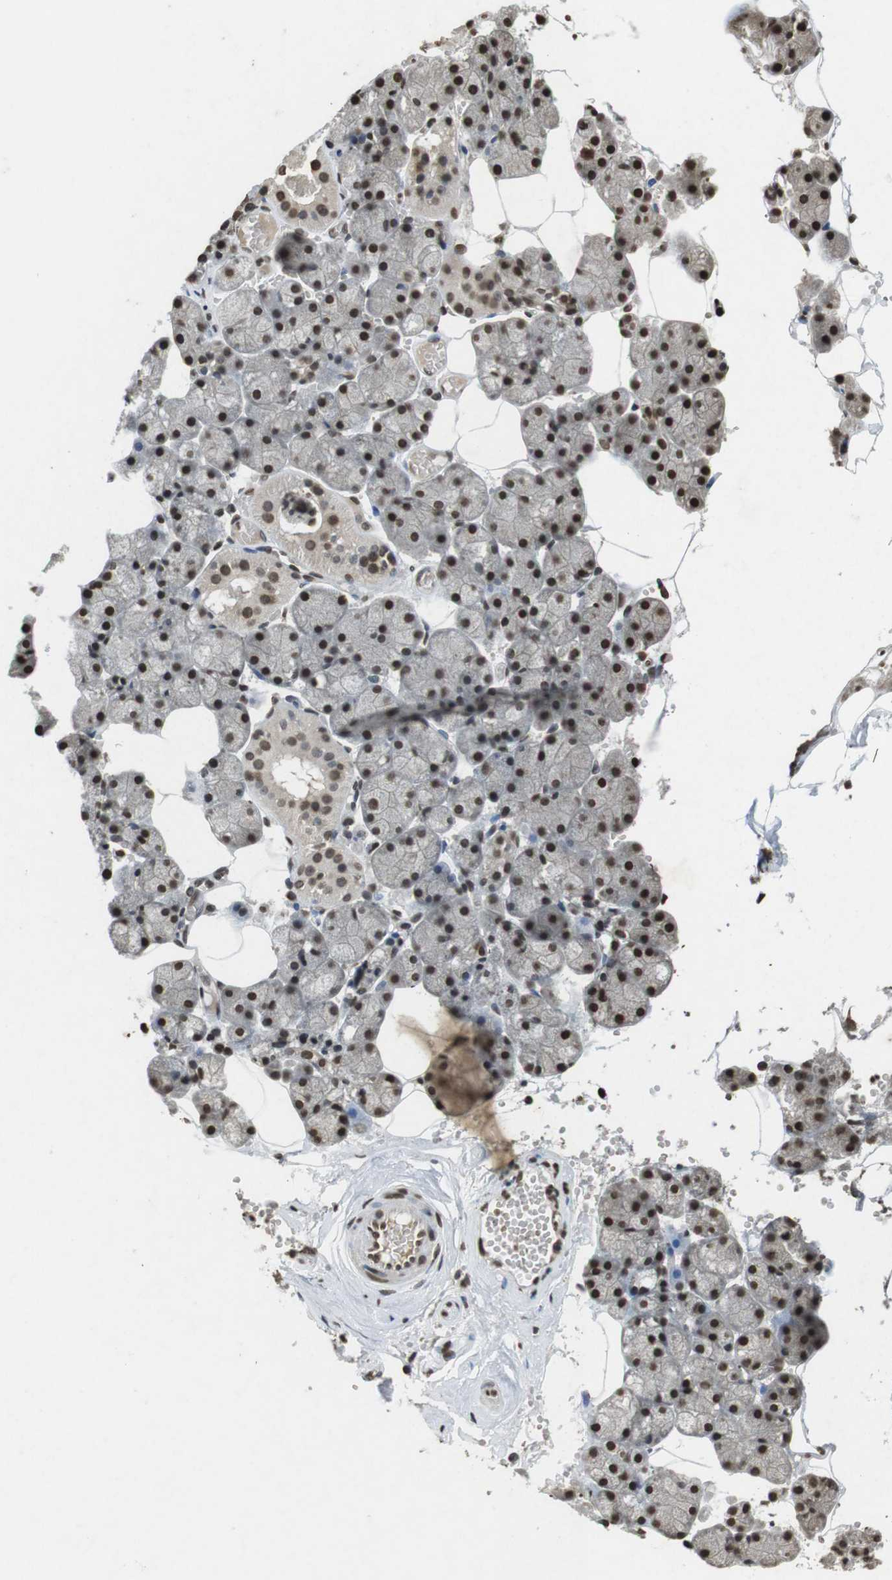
{"staining": {"intensity": "moderate", "quantity": ">75%", "location": "cytoplasmic/membranous,nuclear"}, "tissue": "salivary gland", "cell_type": "Glandular cells", "image_type": "normal", "snomed": [{"axis": "morphology", "description": "Normal tissue, NOS"}, {"axis": "topography", "description": "Salivary gland"}], "caption": "Benign salivary gland exhibits moderate cytoplasmic/membranous,nuclear positivity in about >75% of glandular cells.", "gene": "FOXA3", "patient": {"sex": "male", "age": 62}}